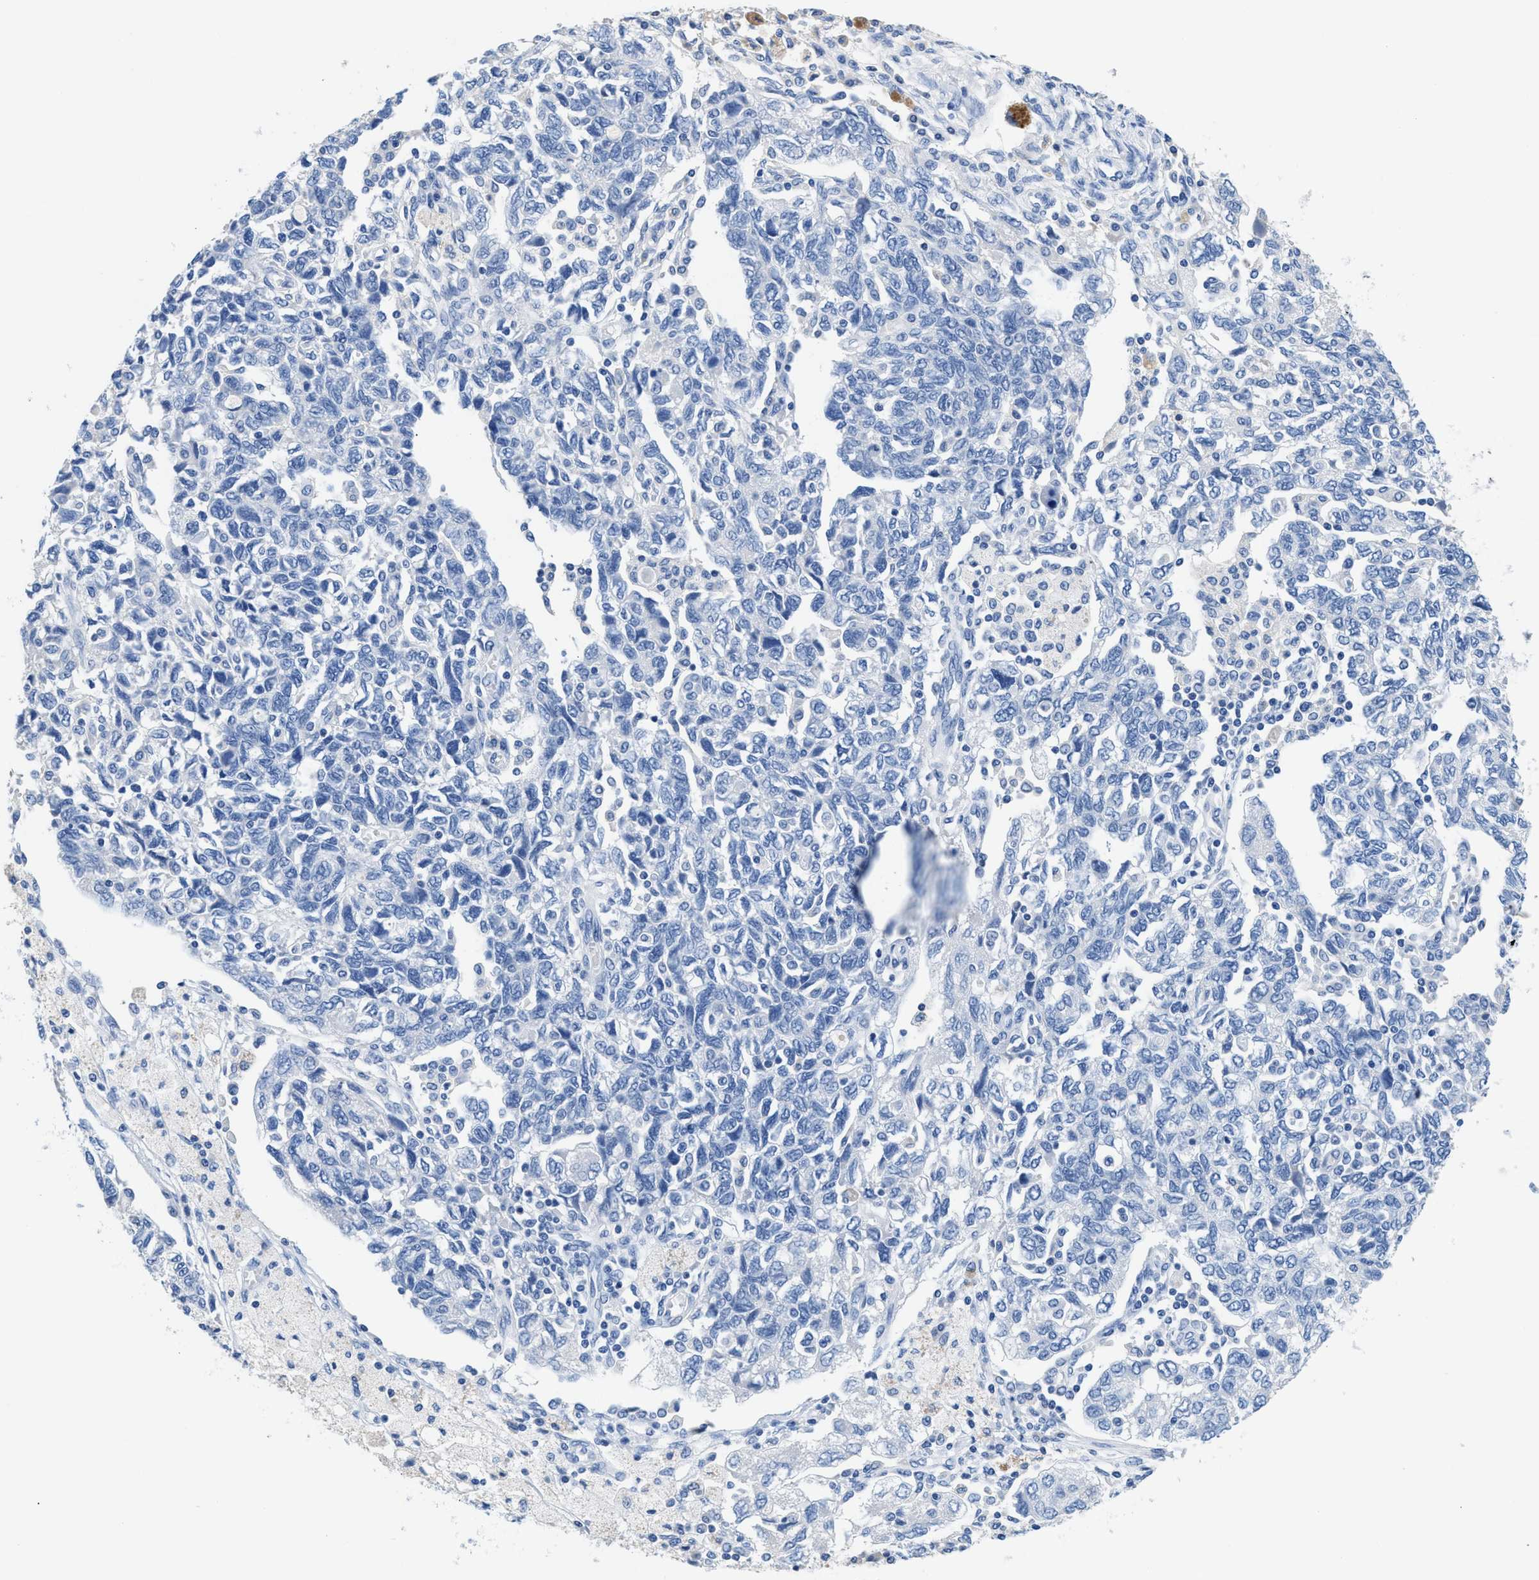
{"staining": {"intensity": "negative", "quantity": "none", "location": "none"}, "tissue": "ovarian cancer", "cell_type": "Tumor cells", "image_type": "cancer", "snomed": [{"axis": "morphology", "description": "Carcinoma, NOS"}, {"axis": "morphology", "description": "Cystadenocarcinoma, serous, NOS"}, {"axis": "topography", "description": "Ovary"}], "caption": "Tumor cells show no significant positivity in ovarian cancer (carcinoma). (DAB (3,3'-diaminobenzidine) immunohistochemistry, high magnification).", "gene": "SLFN13", "patient": {"sex": "female", "age": 69}}